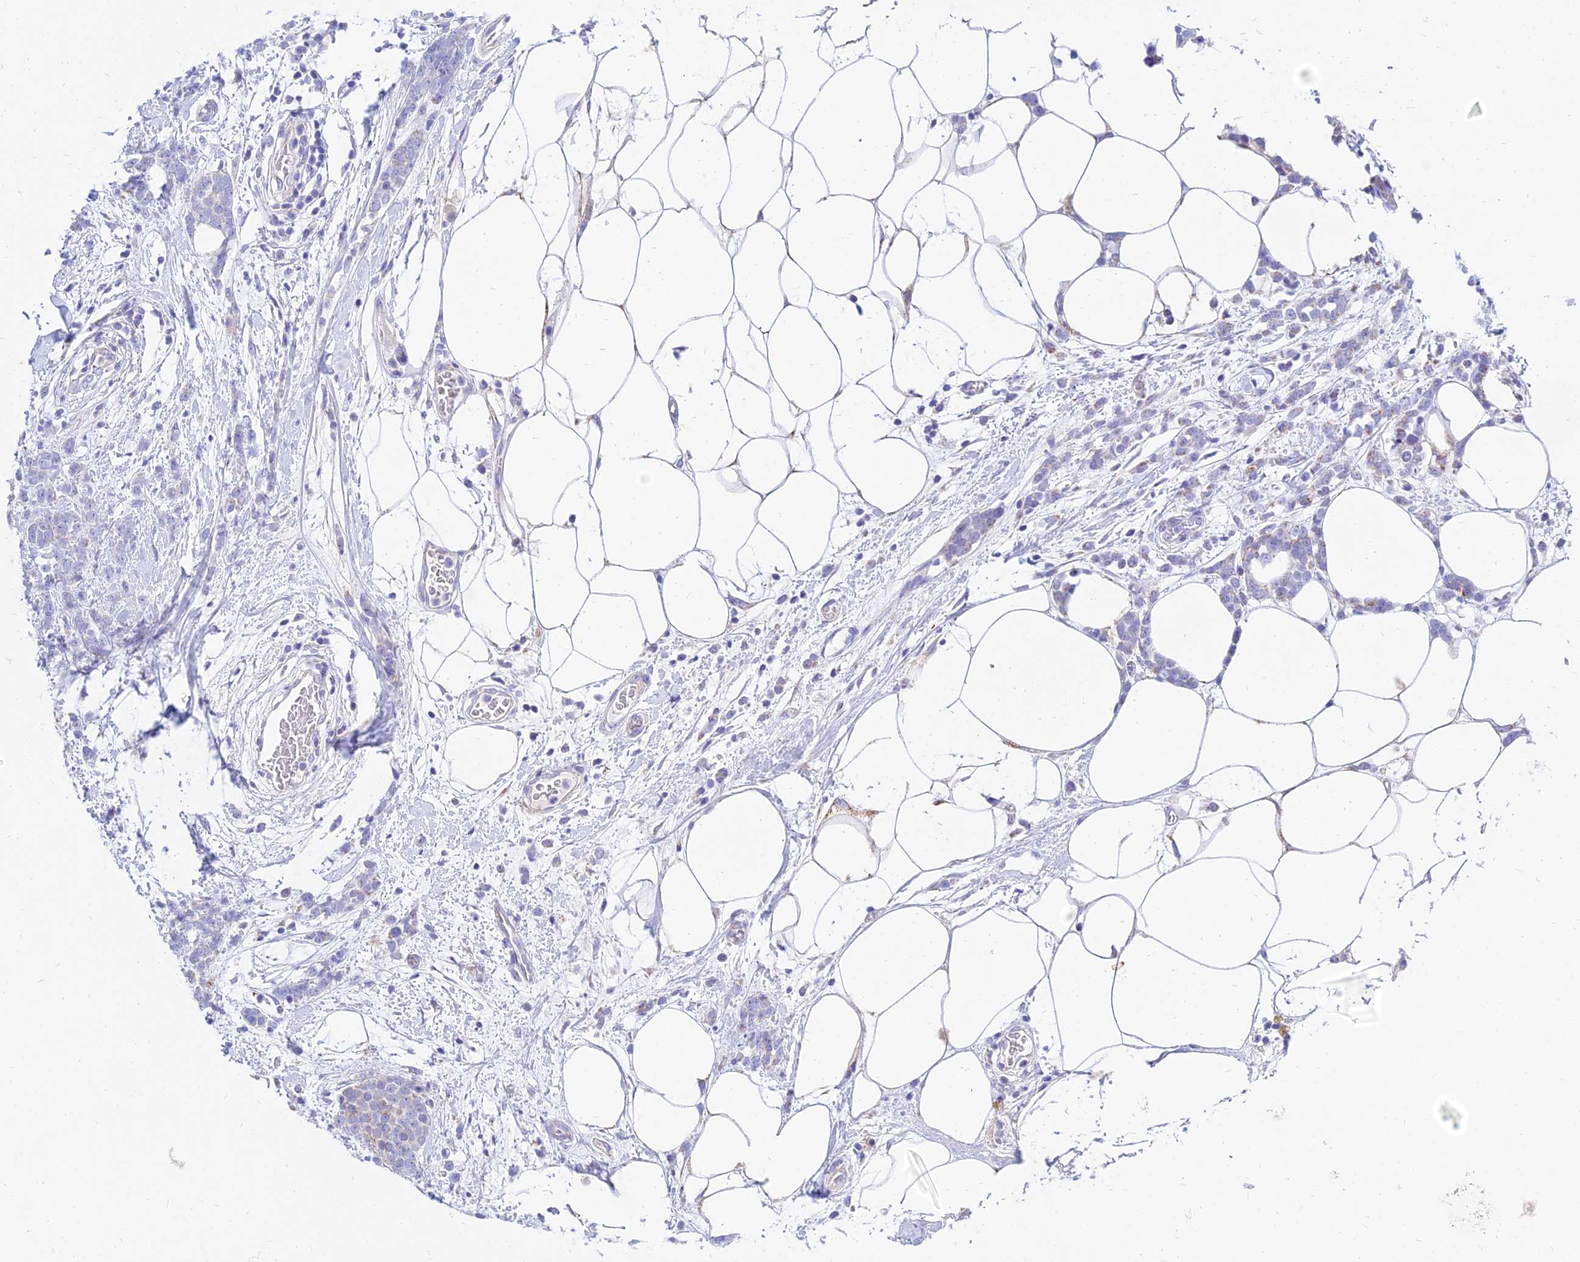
{"staining": {"intensity": "negative", "quantity": "none", "location": "none"}, "tissue": "breast cancer", "cell_type": "Tumor cells", "image_type": "cancer", "snomed": [{"axis": "morphology", "description": "Lobular carcinoma"}, {"axis": "topography", "description": "Breast"}], "caption": "This image is of breast cancer stained with immunohistochemistry to label a protein in brown with the nuclei are counter-stained blue. There is no positivity in tumor cells.", "gene": "PKN3", "patient": {"sex": "female", "age": 58}}